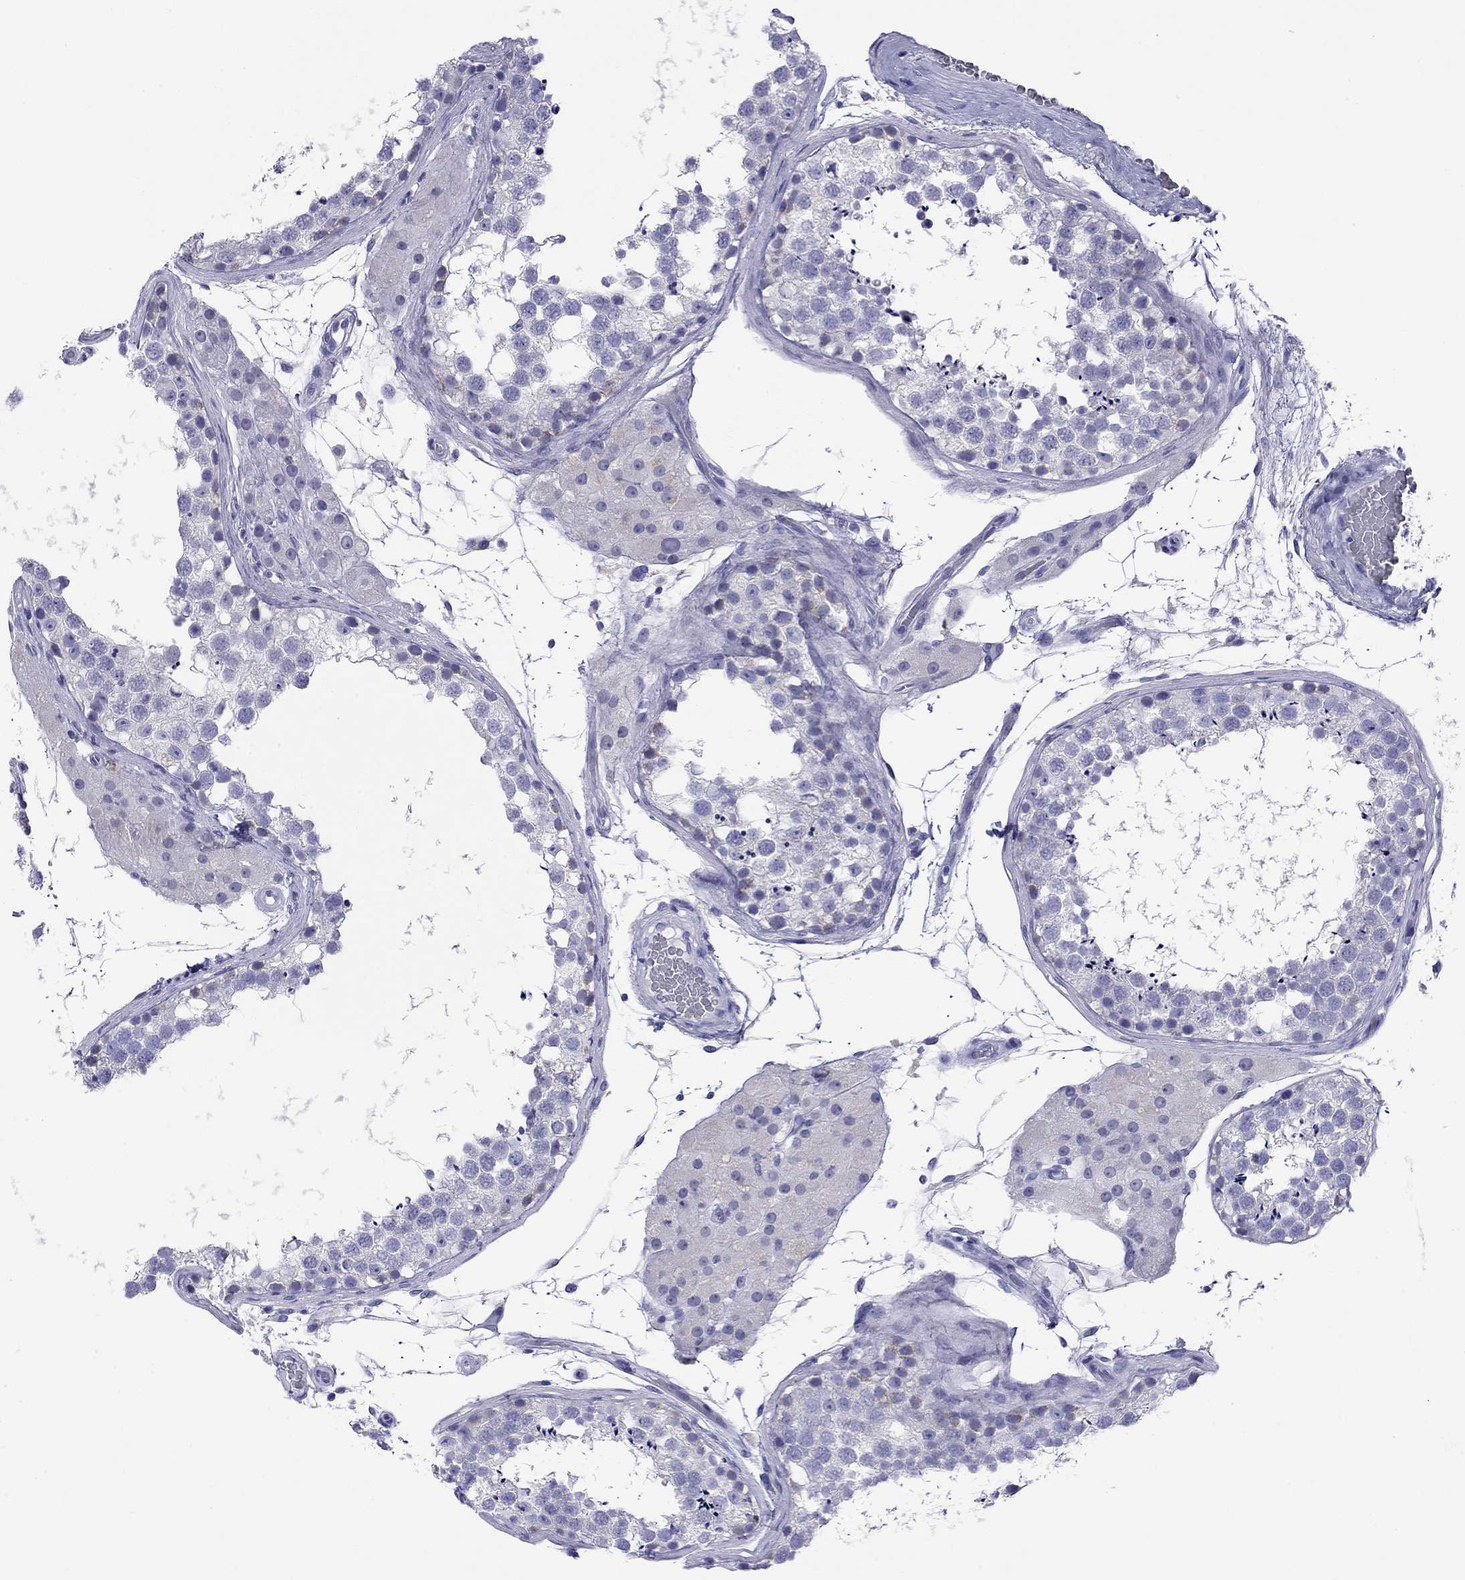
{"staining": {"intensity": "negative", "quantity": "none", "location": "none"}, "tissue": "testis", "cell_type": "Cells in seminiferous ducts", "image_type": "normal", "snomed": [{"axis": "morphology", "description": "Normal tissue, NOS"}, {"axis": "morphology", "description": "Seminoma, NOS"}, {"axis": "topography", "description": "Testis"}], "caption": "The immunohistochemistry micrograph has no significant staining in cells in seminiferous ducts of testis. Nuclei are stained in blue.", "gene": "FIGLA", "patient": {"sex": "male", "age": 65}}